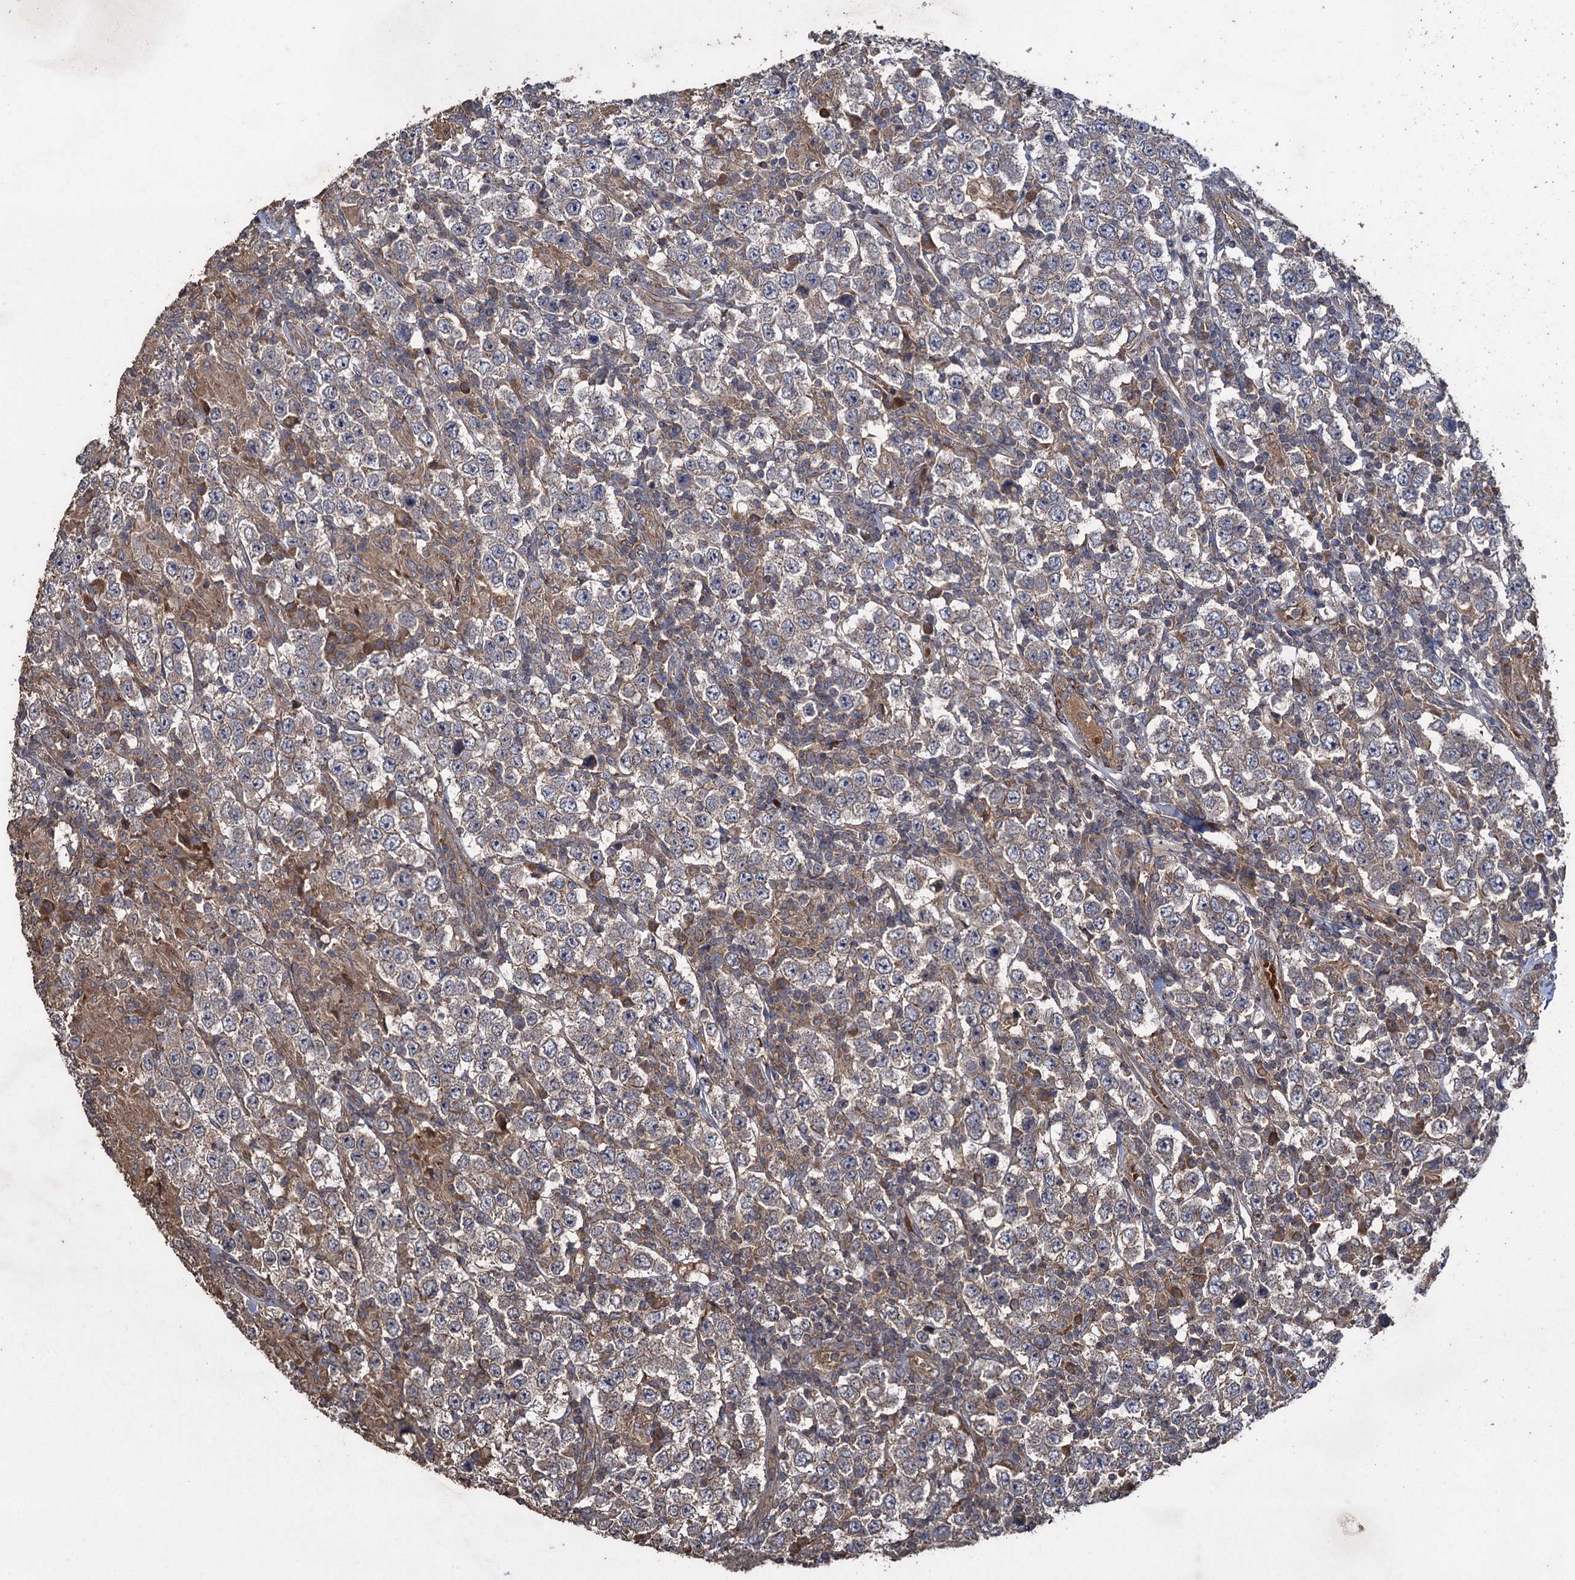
{"staining": {"intensity": "weak", "quantity": "25%-75%", "location": "cytoplasmic/membranous"}, "tissue": "testis cancer", "cell_type": "Tumor cells", "image_type": "cancer", "snomed": [{"axis": "morphology", "description": "Normal tissue, NOS"}, {"axis": "morphology", "description": "Urothelial carcinoma, High grade"}, {"axis": "morphology", "description": "Seminoma, NOS"}, {"axis": "morphology", "description": "Carcinoma, Embryonal, NOS"}, {"axis": "topography", "description": "Urinary bladder"}, {"axis": "topography", "description": "Testis"}], "caption": "Protein expression analysis of testis cancer shows weak cytoplasmic/membranous staining in about 25%-75% of tumor cells.", "gene": "TXNDC11", "patient": {"sex": "male", "age": 41}}